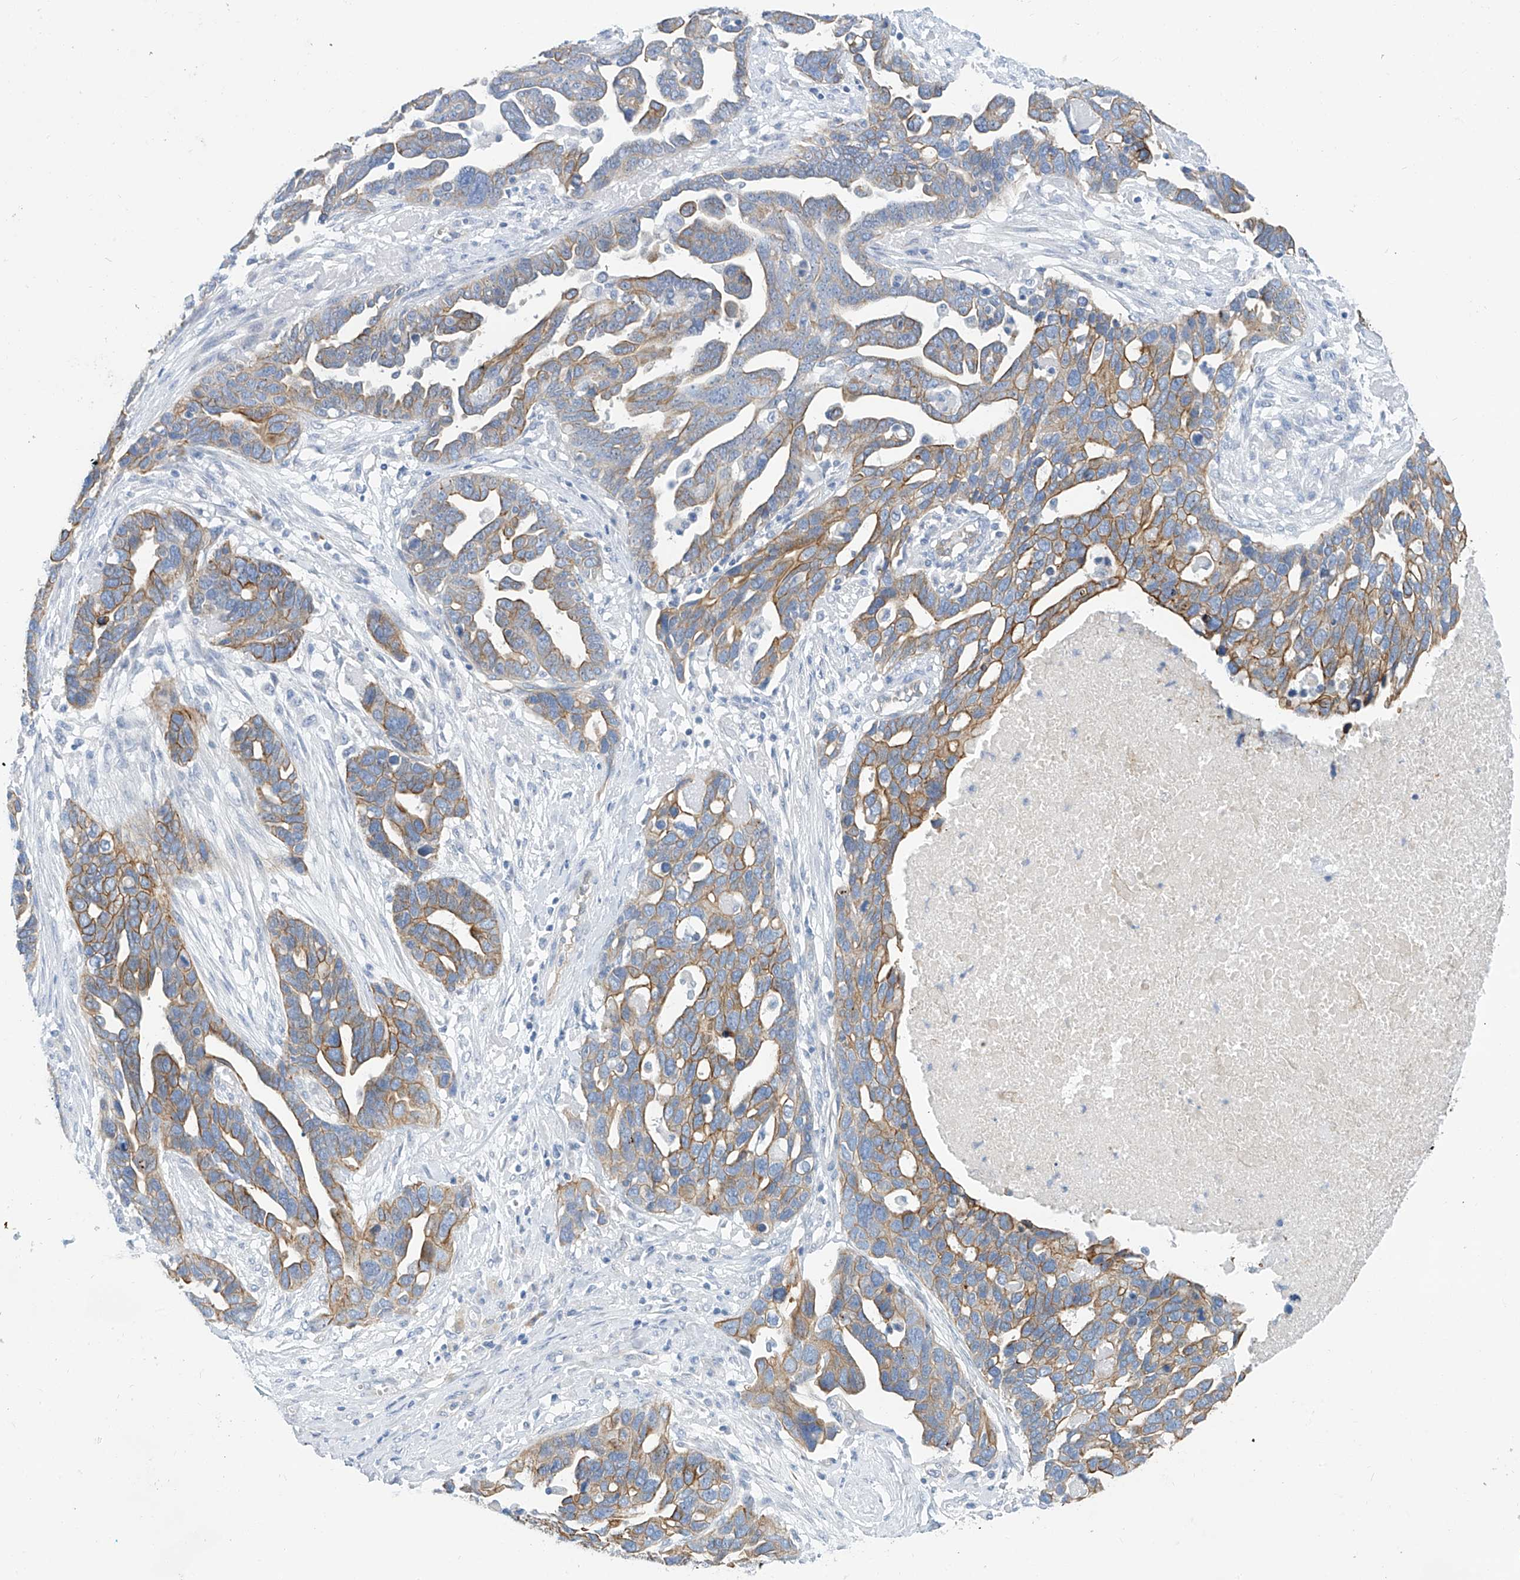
{"staining": {"intensity": "moderate", "quantity": "25%-75%", "location": "cytoplasmic/membranous"}, "tissue": "ovarian cancer", "cell_type": "Tumor cells", "image_type": "cancer", "snomed": [{"axis": "morphology", "description": "Cystadenocarcinoma, serous, NOS"}, {"axis": "topography", "description": "Ovary"}], "caption": "There is medium levels of moderate cytoplasmic/membranous positivity in tumor cells of ovarian cancer (serous cystadenocarcinoma), as demonstrated by immunohistochemical staining (brown color).", "gene": "PIK3C2B", "patient": {"sex": "female", "age": 54}}